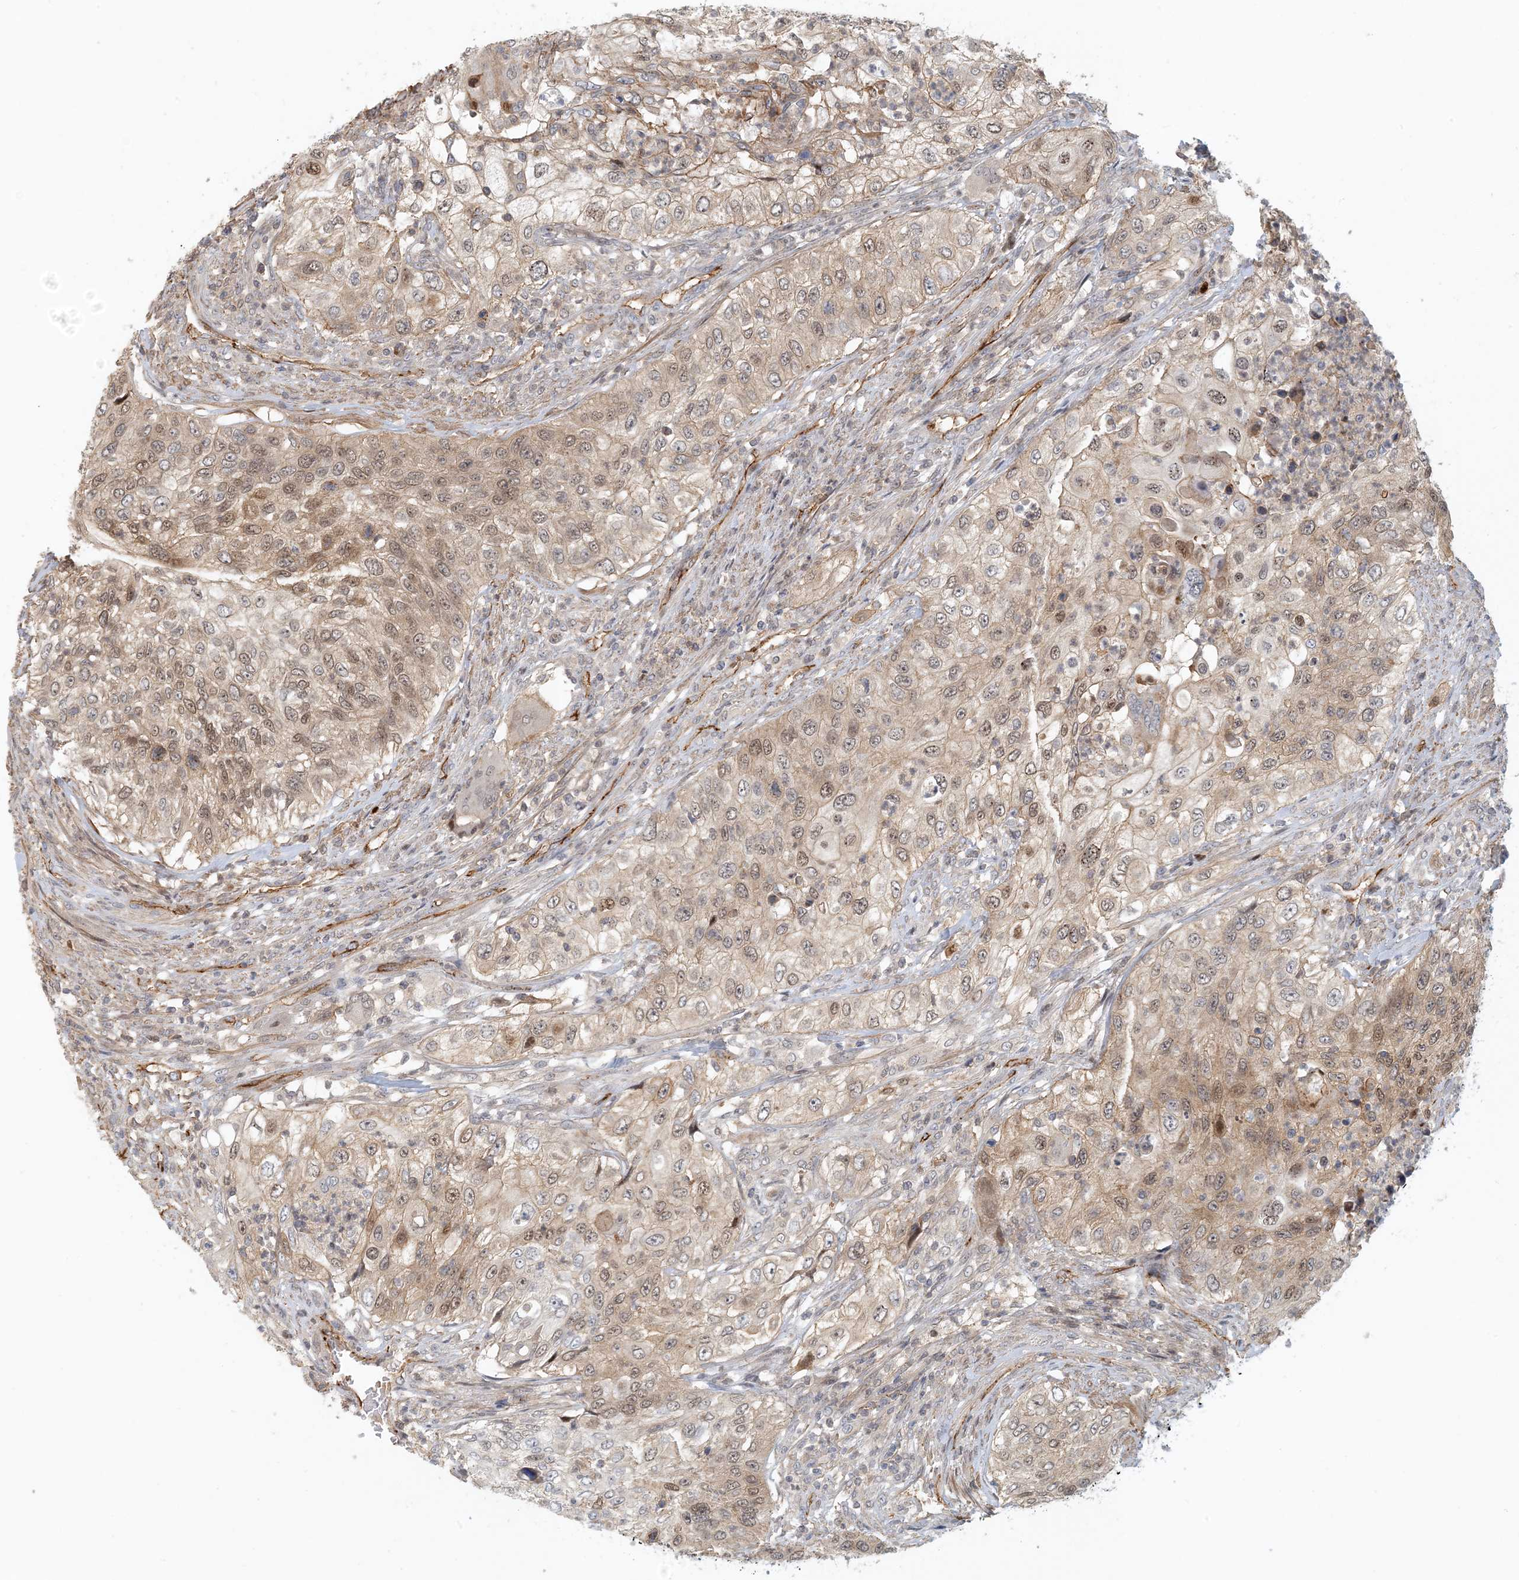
{"staining": {"intensity": "weak", "quantity": "25%-75%", "location": "nuclear"}, "tissue": "urothelial cancer", "cell_type": "Tumor cells", "image_type": "cancer", "snomed": [{"axis": "morphology", "description": "Urothelial carcinoma, High grade"}, {"axis": "topography", "description": "Urinary bladder"}], "caption": "Protein staining of high-grade urothelial carcinoma tissue displays weak nuclear staining in about 25%-75% of tumor cells. (Brightfield microscopy of DAB IHC at high magnification).", "gene": "MAPKBP1", "patient": {"sex": "female", "age": 60}}